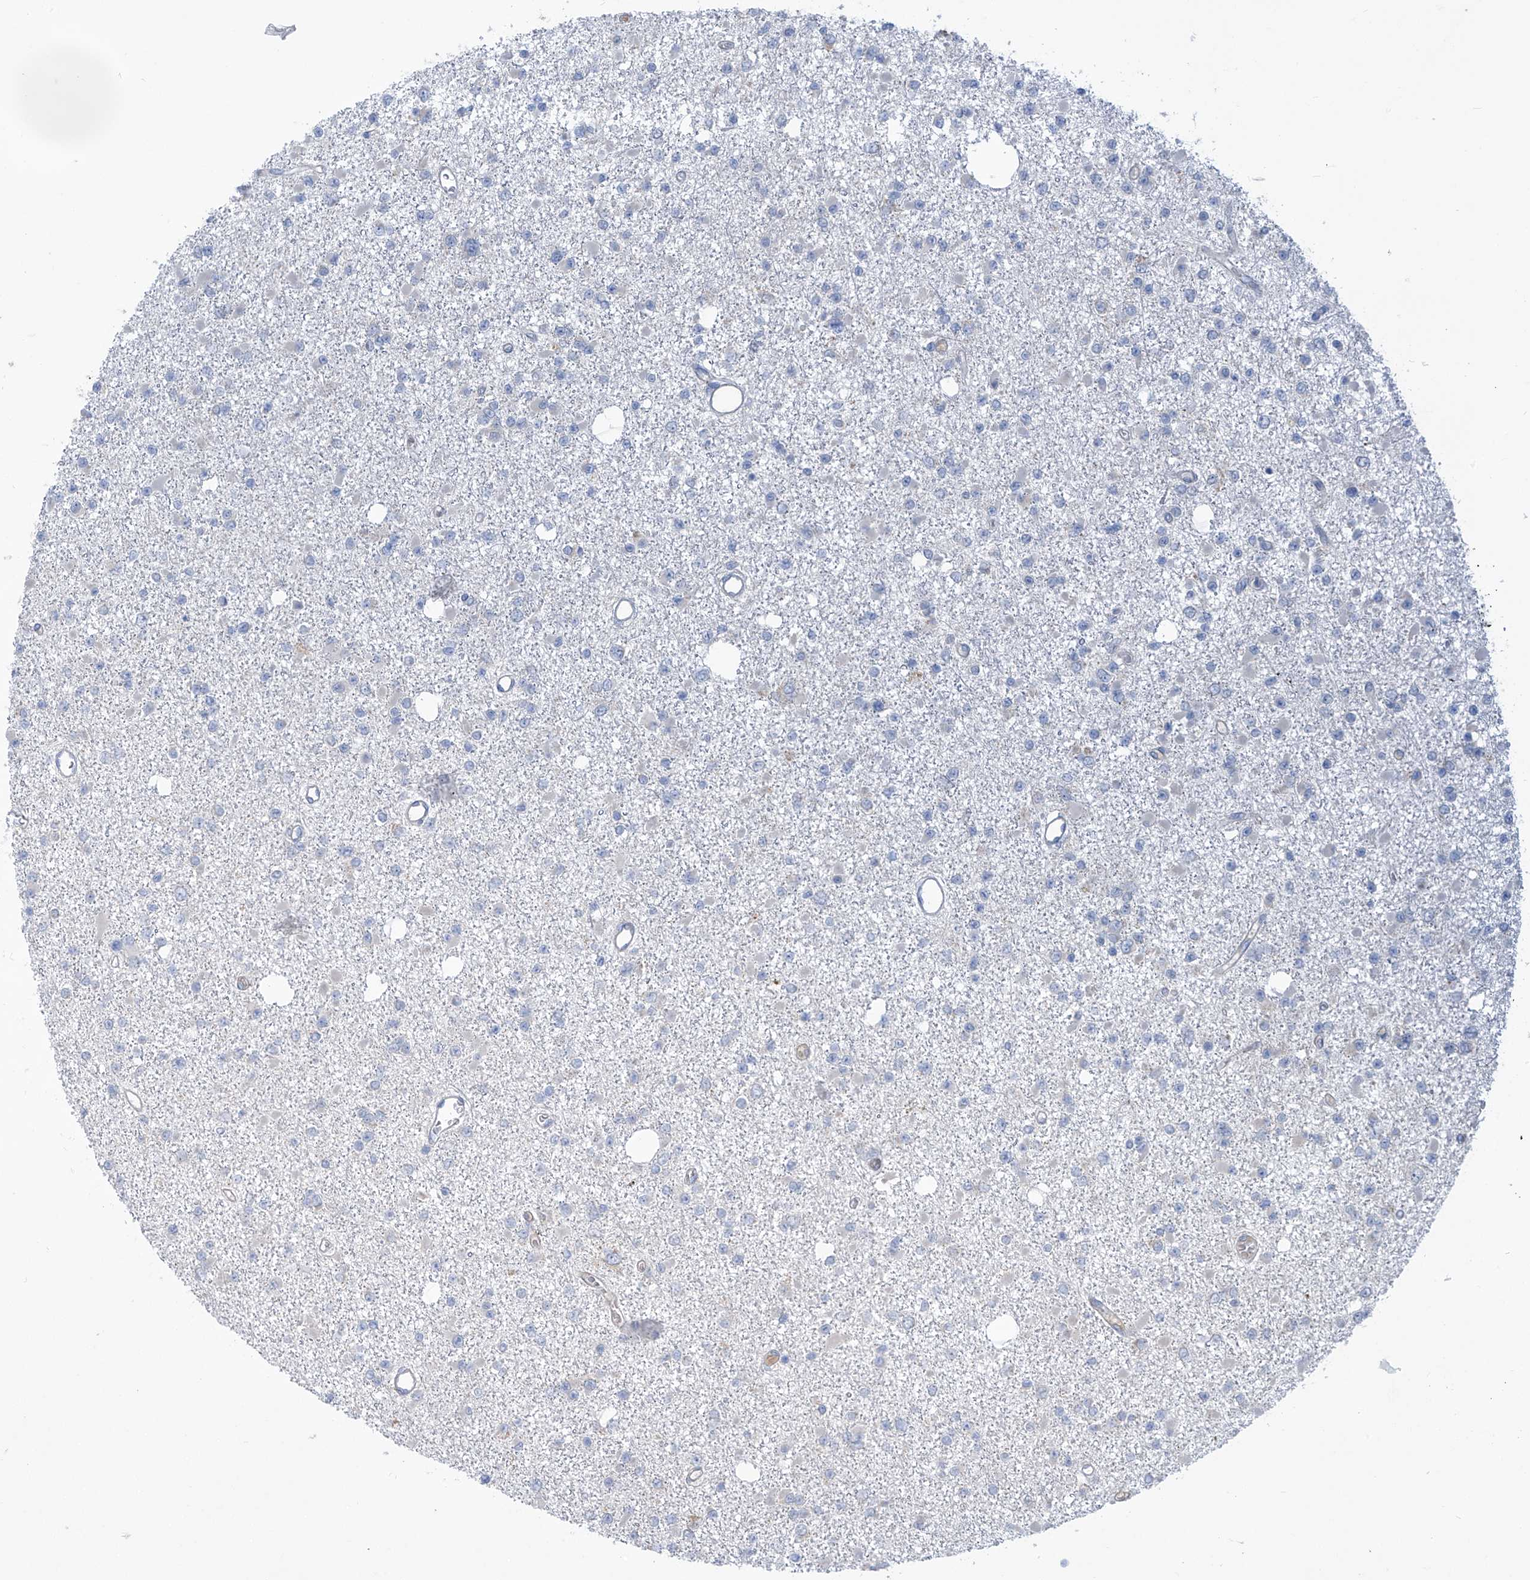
{"staining": {"intensity": "negative", "quantity": "none", "location": "none"}, "tissue": "glioma", "cell_type": "Tumor cells", "image_type": "cancer", "snomed": [{"axis": "morphology", "description": "Glioma, malignant, Low grade"}, {"axis": "topography", "description": "Brain"}], "caption": "Micrograph shows no protein expression in tumor cells of glioma tissue. Brightfield microscopy of immunohistochemistry (IHC) stained with DAB (brown) and hematoxylin (blue), captured at high magnification.", "gene": "SCGB1D2", "patient": {"sex": "female", "age": 22}}